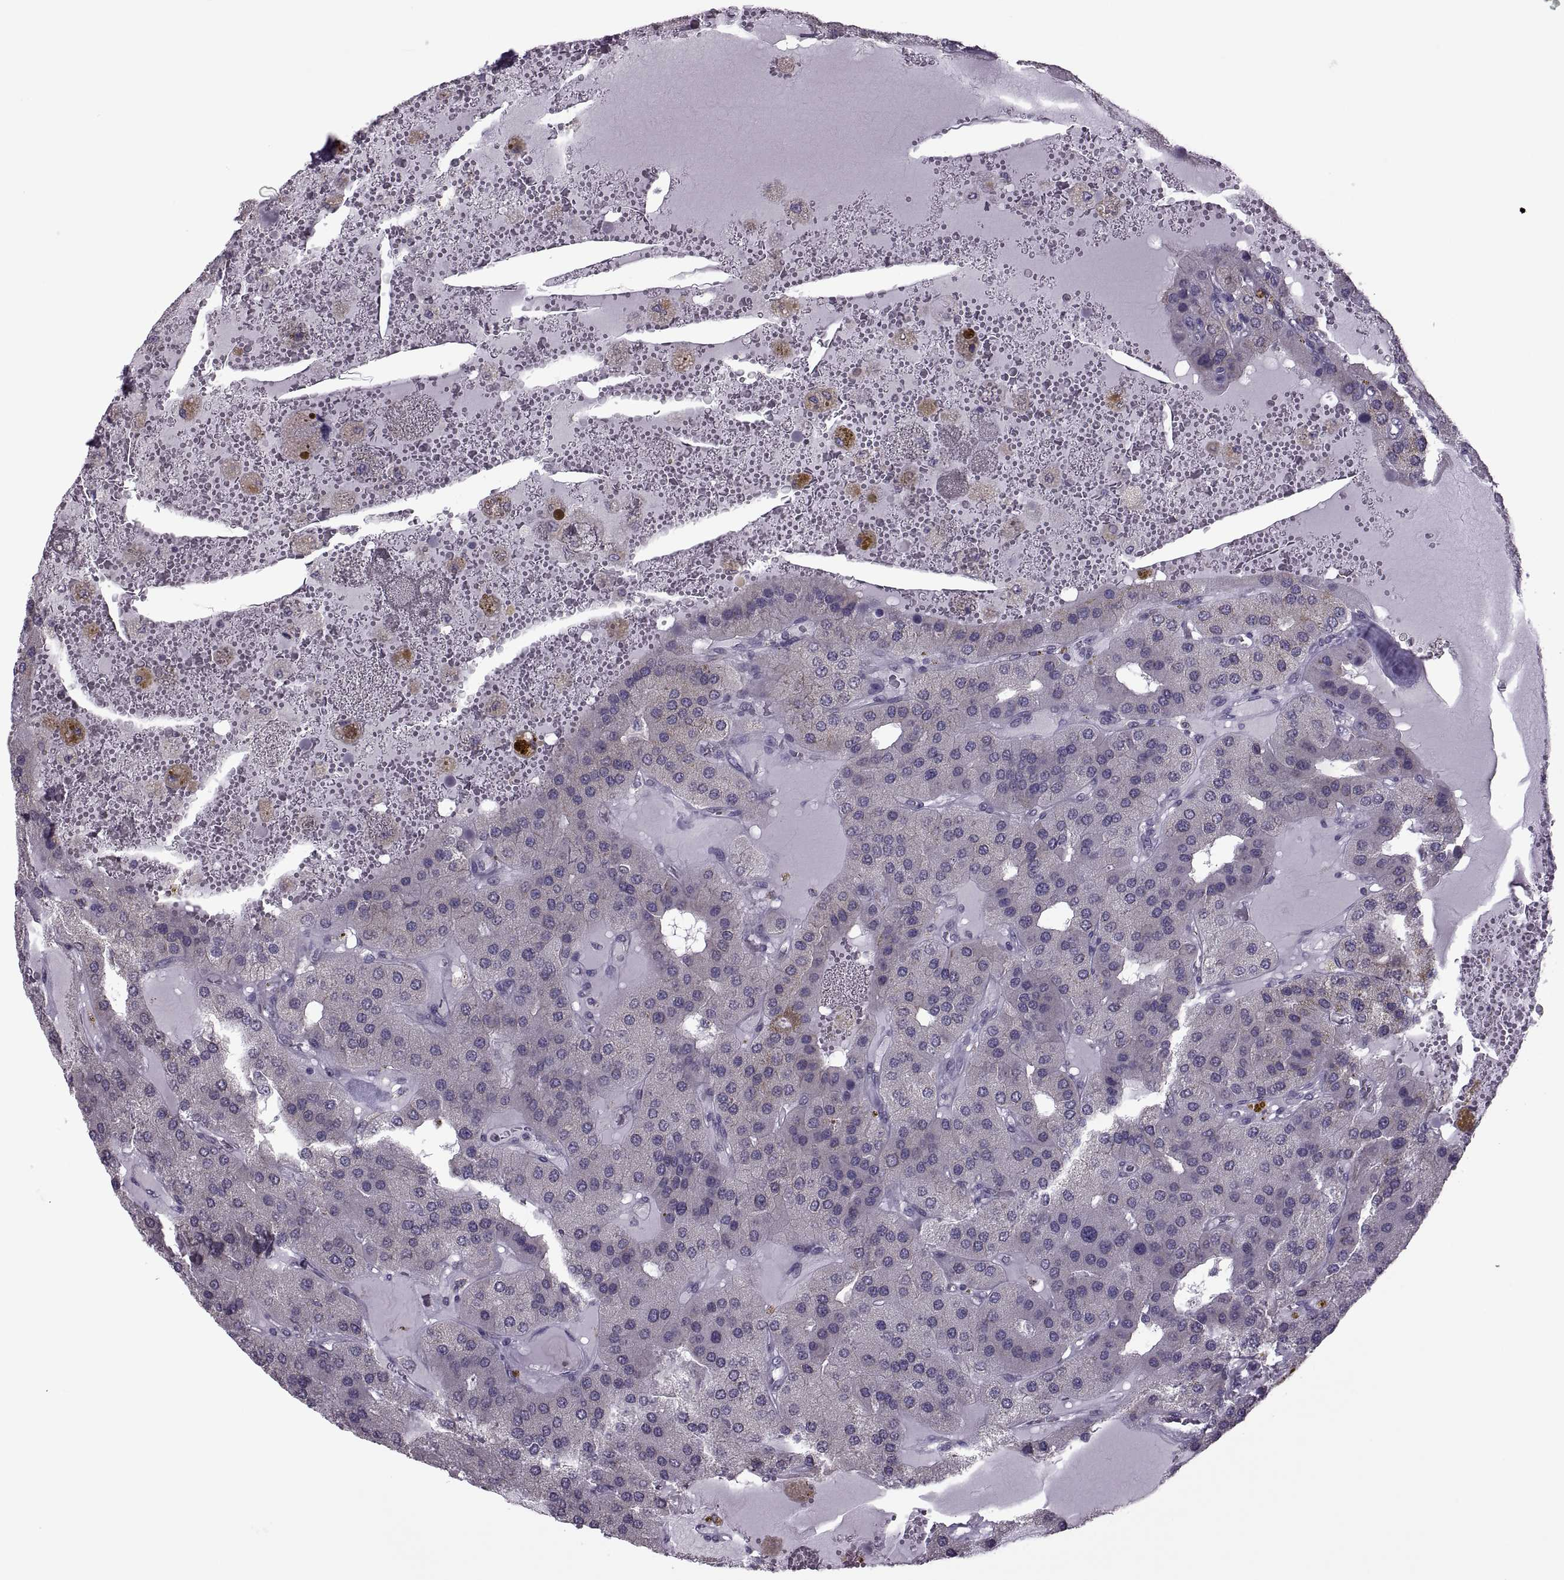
{"staining": {"intensity": "negative", "quantity": "none", "location": "none"}, "tissue": "parathyroid gland", "cell_type": "Glandular cells", "image_type": "normal", "snomed": [{"axis": "morphology", "description": "Normal tissue, NOS"}, {"axis": "morphology", "description": "Adenoma, NOS"}, {"axis": "topography", "description": "Parathyroid gland"}], "caption": "The IHC photomicrograph has no significant expression in glandular cells of parathyroid gland. (Stains: DAB immunohistochemistry (IHC) with hematoxylin counter stain, Microscopy: brightfield microscopy at high magnification).", "gene": "PABPC1", "patient": {"sex": "female", "age": 86}}